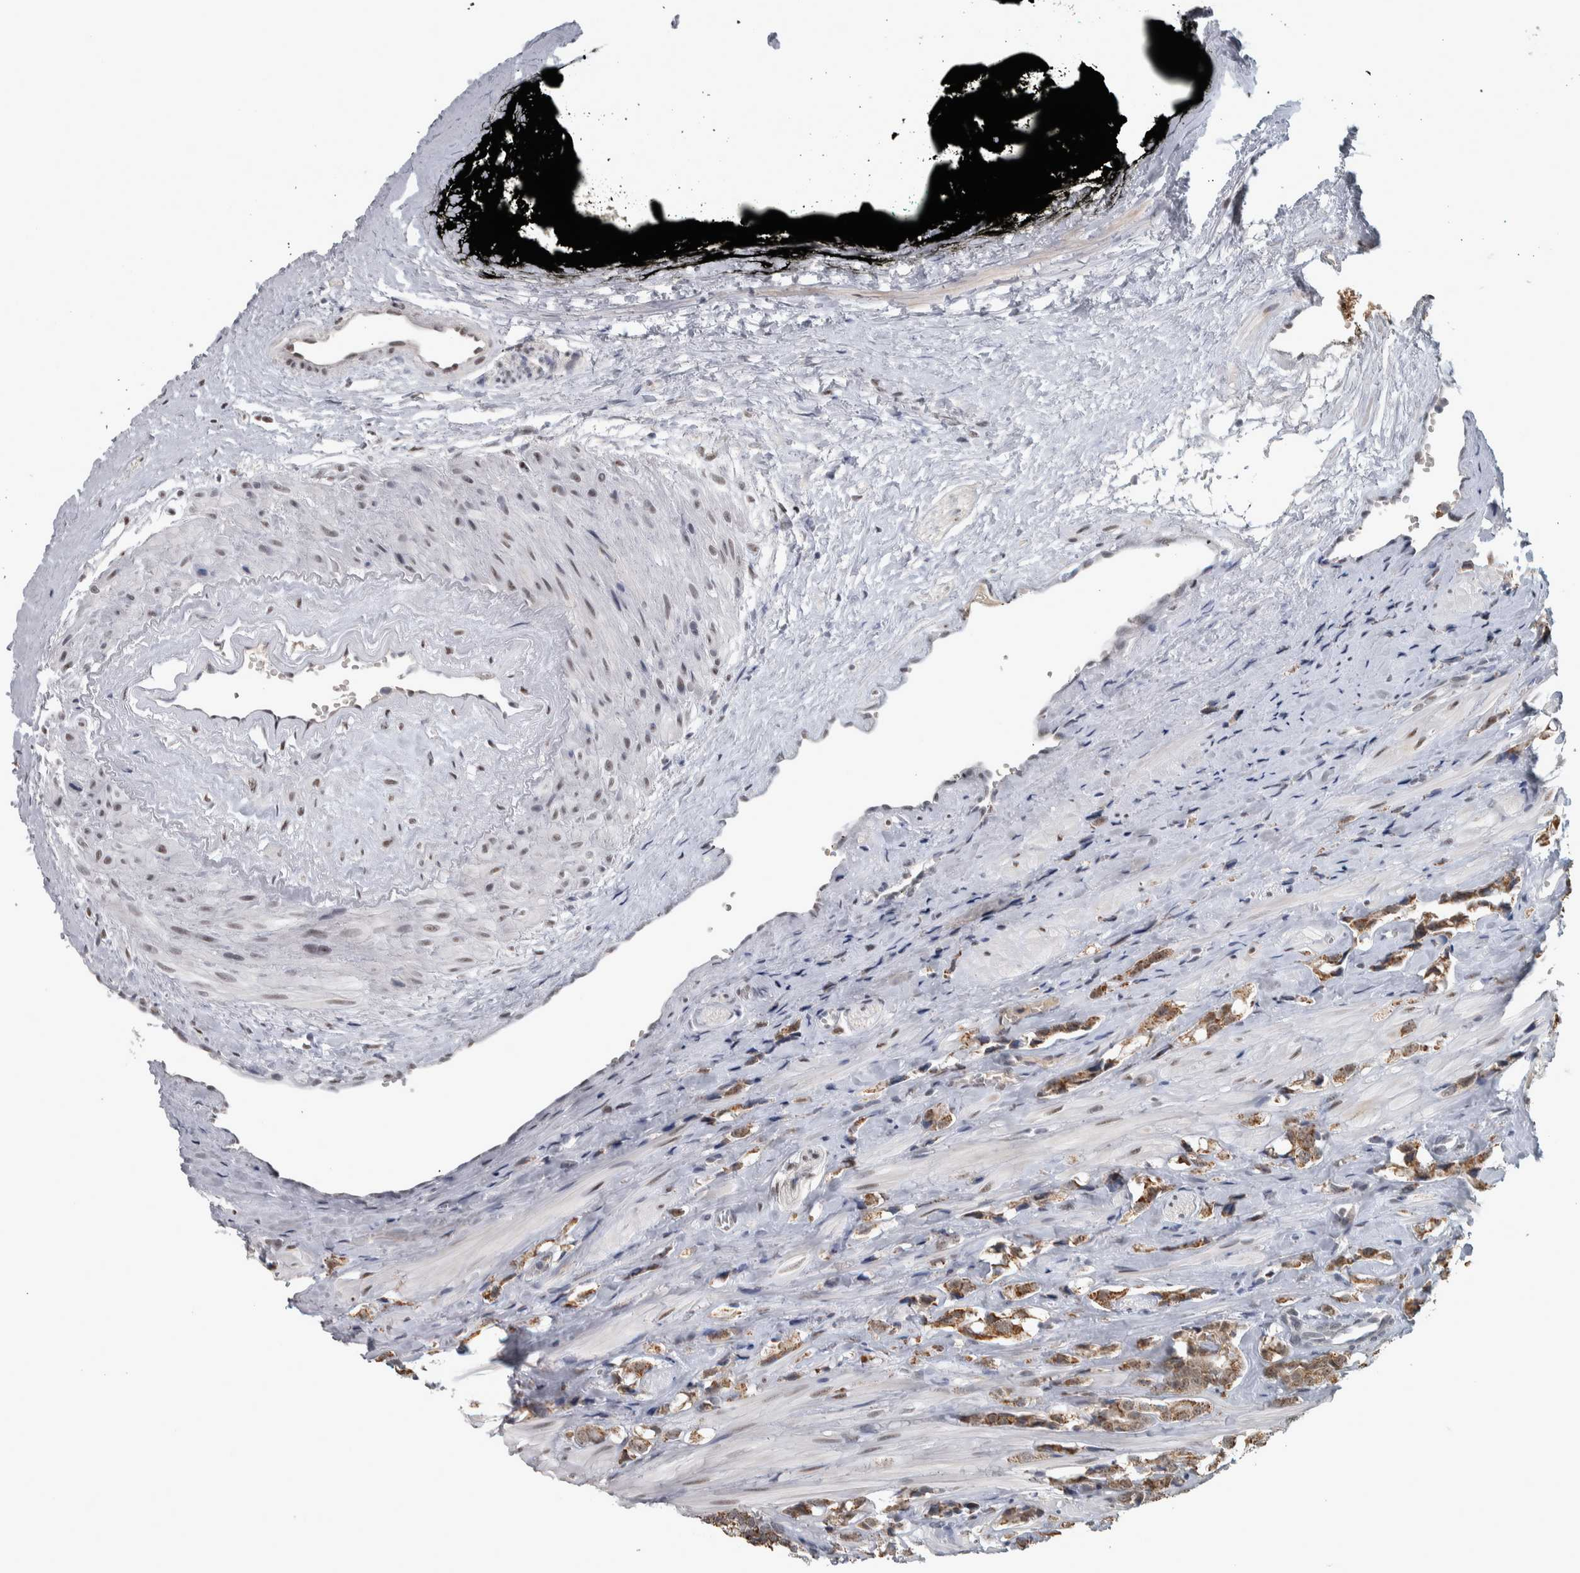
{"staining": {"intensity": "moderate", "quantity": ">75%", "location": "cytoplasmic/membranous"}, "tissue": "prostate cancer", "cell_type": "Tumor cells", "image_type": "cancer", "snomed": [{"axis": "morphology", "description": "Adenocarcinoma, High grade"}, {"axis": "topography", "description": "Prostate"}], "caption": "High-magnification brightfield microscopy of prostate cancer stained with DAB (brown) and counterstained with hematoxylin (blue). tumor cells exhibit moderate cytoplasmic/membranous expression is present in approximately>75% of cells.", "gene": "DDX42", "patient": {"sex": "male", "age": 52}}